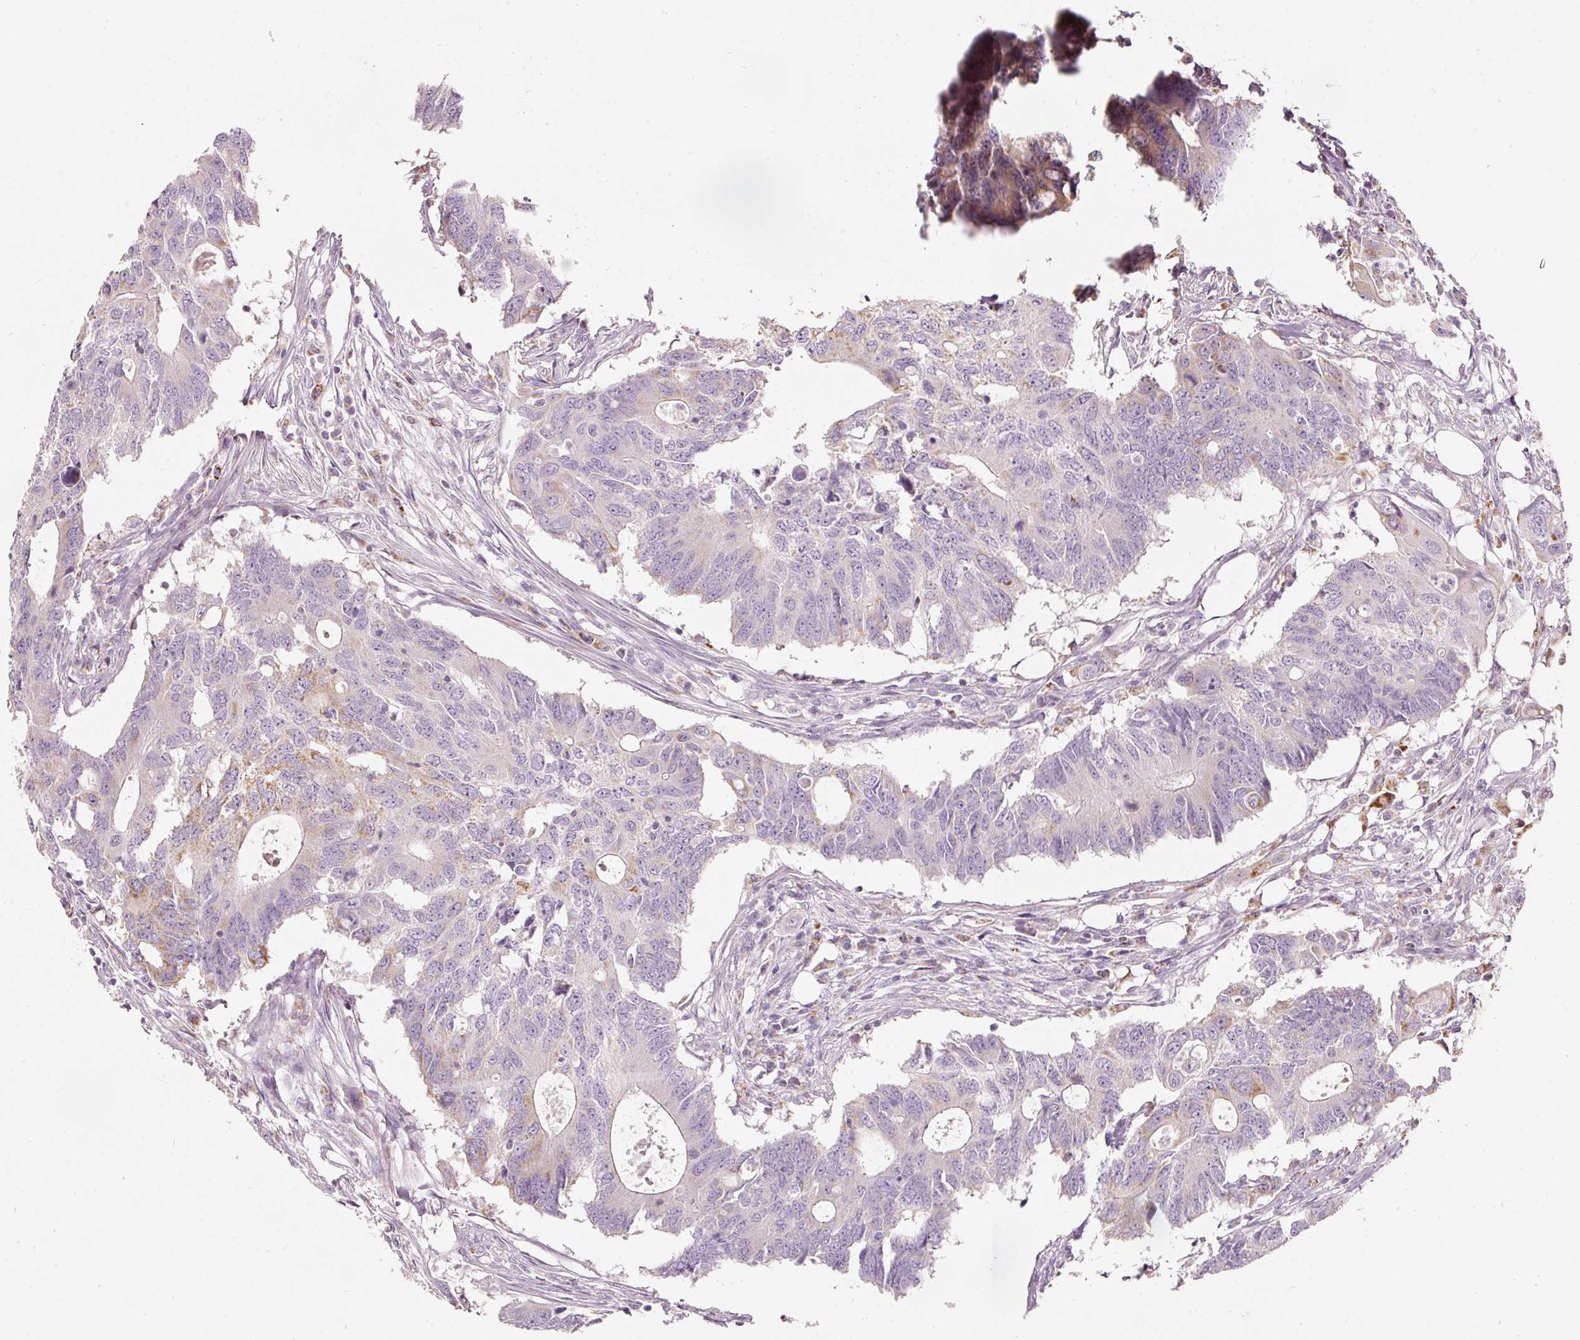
{"staining": {"intensity": "moderate", "quantity": "<25%", "location": "cytoplasmic/membranous"}, "tissue": "colorectal cancer", "cell_type": "Tumor cells", "image_type": "cancer", "snomed": [{"axis": "morphology", "description": "Adenocarcinoma, NOS"}, {"axis": "topography", "description": "Colon"}], "caption": "Immunohistochemistry staining of colorectal cancer, which shows low levels of moderate cytoplasmic/membranous positivity in about <25% of tumor cells indicating moderate cytoplasmic/membranous protein staining. The staining was performed using DAB (brown) for protein detection and nuclei were counterstained in hematoxylin (blue).", "gene": "MTHFD2", "patient": {"sex": "male", "age": 71}}